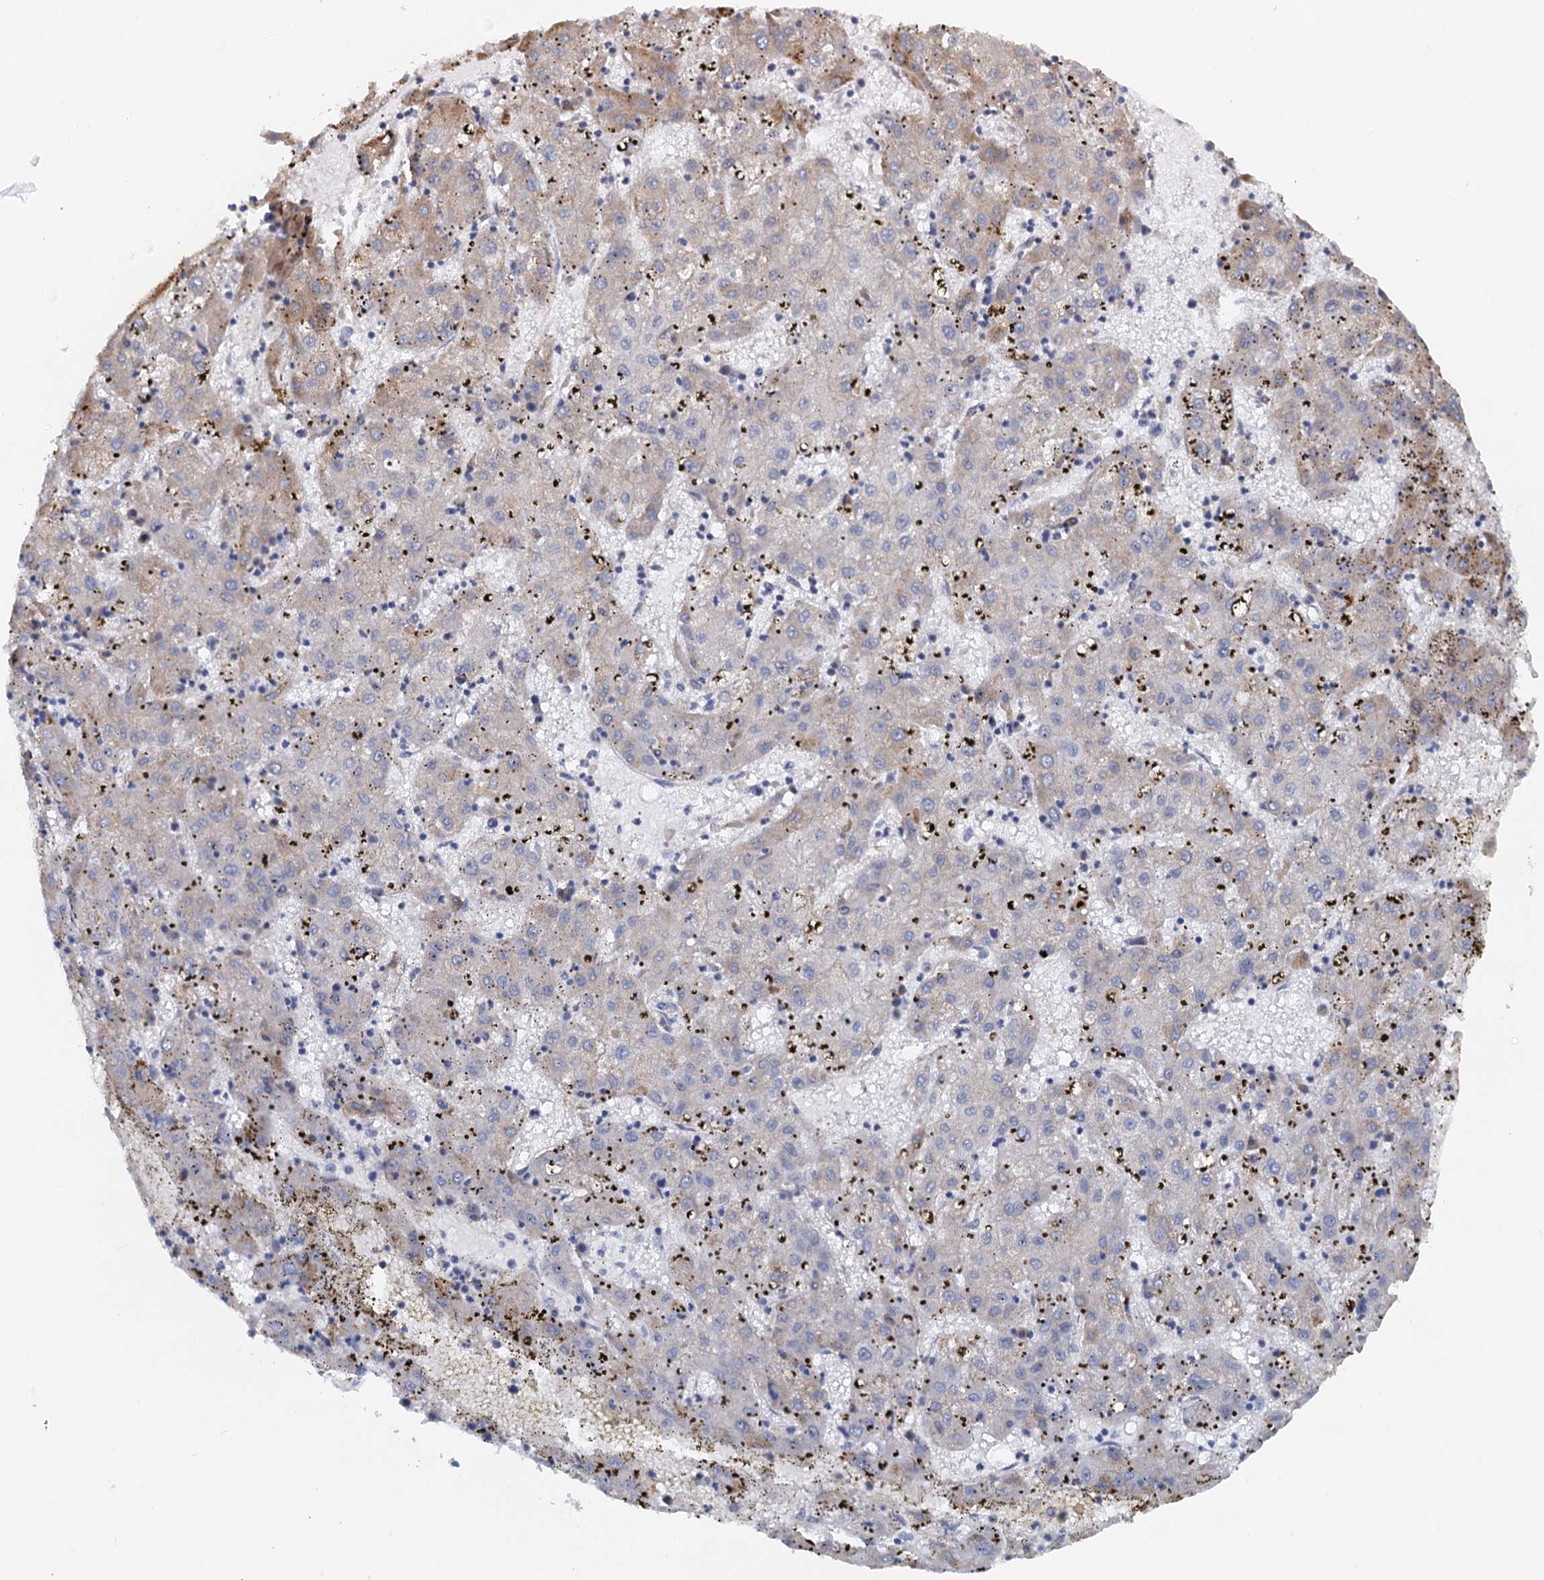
{"staining": {"intensity": "moderate", "quantity": "<25%", "location": "cytoplasmic/membranous"}, "tissue": "liver cancer", "cell_type": "Tumor cells", "image_type": "cancer", "snomed": [{"axis": "morphology", "description": "Carcinoma, Hepatocellular, NOS"}, {"axis": "topography", "description": "Liver"}], "caption": "A low amount of moderate cytoplasmic/membranous staining is identified in approximately <25% of tumor cells in liver cancer (hepatocellular carcinoma) tissue.", "gene": "NIPAL3", "patient": {"sex": "male", "age": 72}}